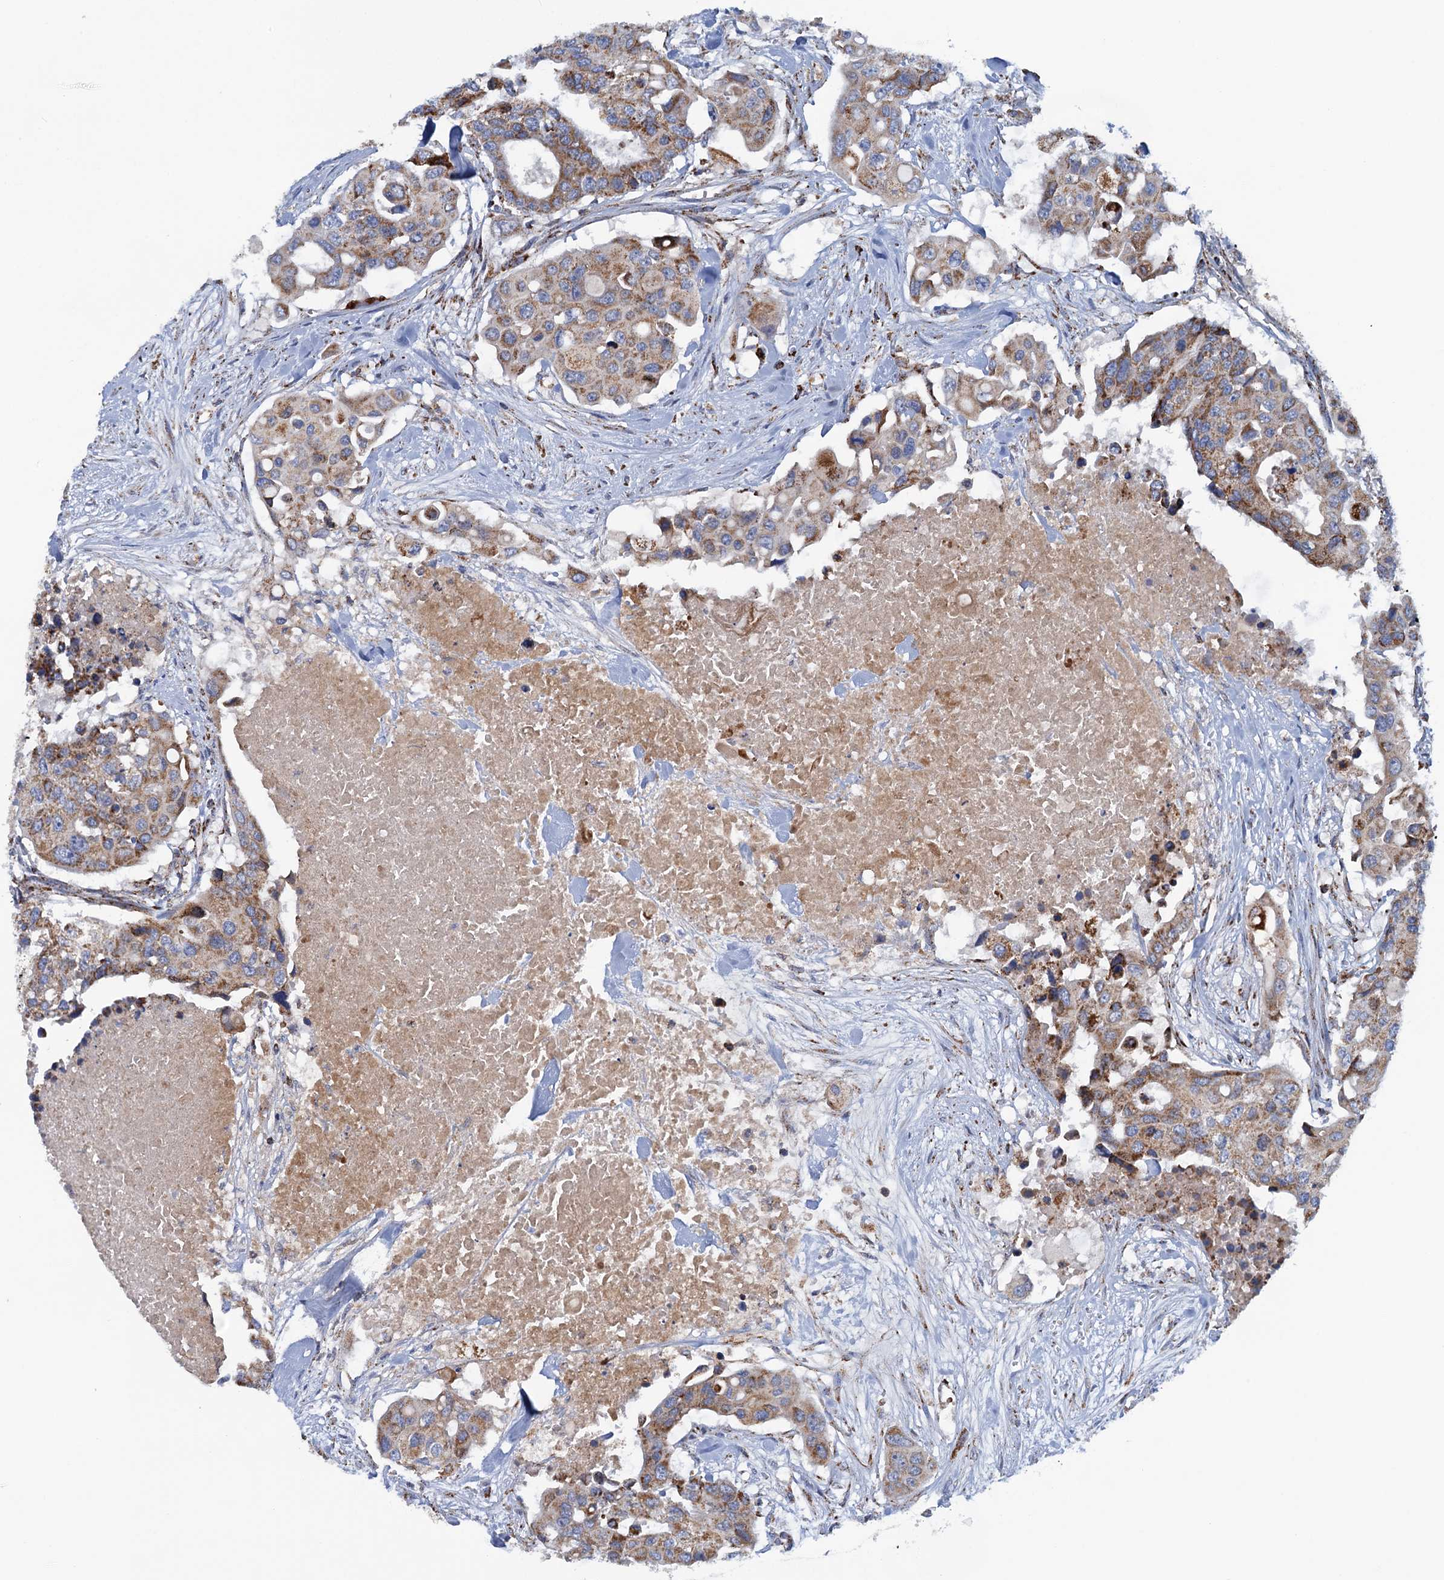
{"staining": {"intensity": "moderate", "quantity": ">75%", "location": "cytoplasmic/membranous"}, "tissue": "colorectal cancer", "cell_type": "Tumor cells", "image_type": "cancer", "snomed": [{"axis": "morphology", "description": "Adenocarcinoma, NOS"}, {"axis": "topography", "description": "Colon"}], "caption": "DAB (3,3'-diaminobenzidine) immunohistochemical staining of colorectal cancer (adenocarcinoma) exhibits moderate cytoplasmic/membranous protein expression in approximately >75% of tumor cells.", "gene": "GTPBP3", "patient": {"sex": "male", "age": 77}}